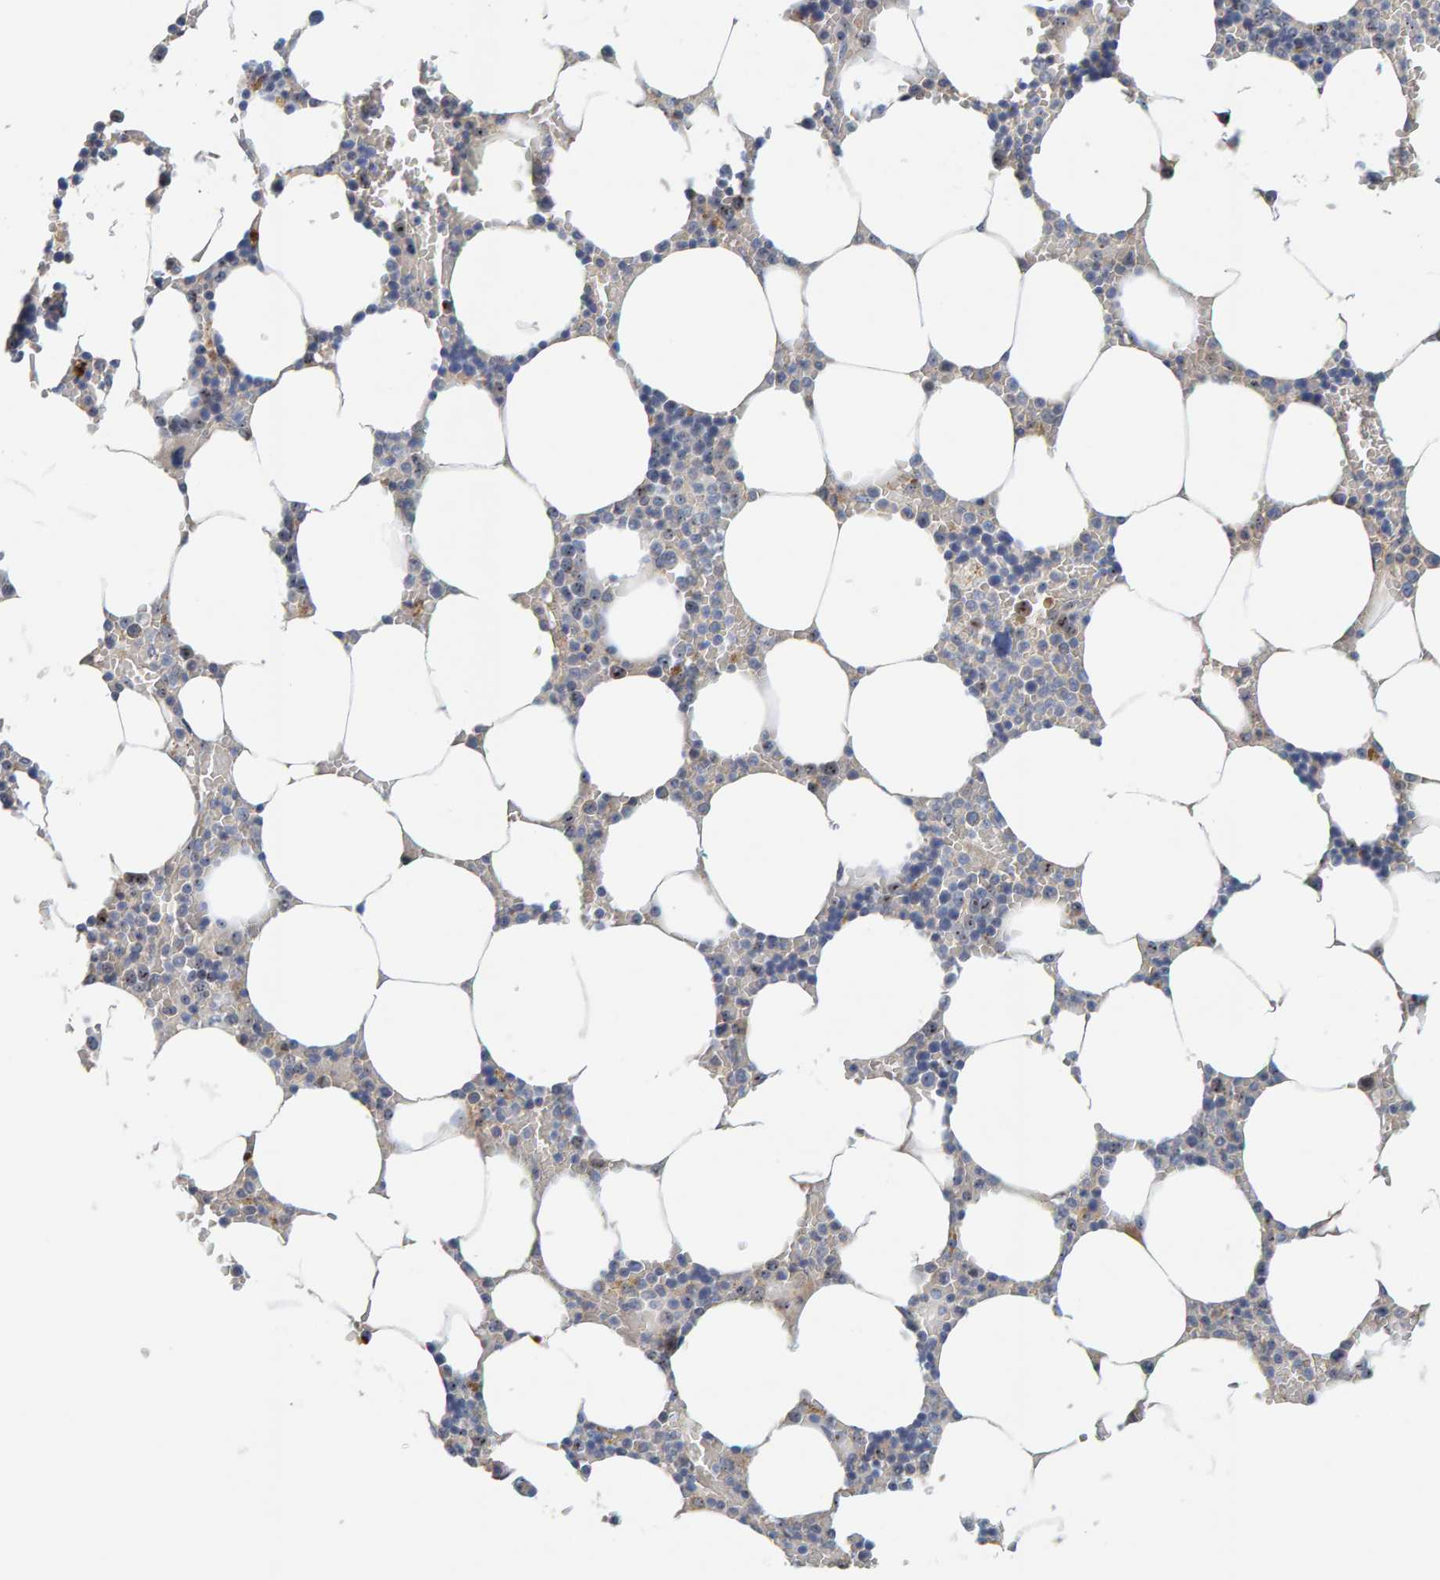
{"staining": {"intensity": "moderate", "quantity": "25%-75%", "location": "cytoplasmic/membranous,nuclear"}, "tissue": "bone marrow", "cell_type": "Hematopoietic cells", "image_type": "normal", "snomed": [{"axis": "morphology", "description": "Normal tissue, NOS"}, {"axis": "topography", "description": "Bone marrow"}], "caption": "Immunohistochemical staining of benign bone marrow exhibits moderate cytoplasmic/membranous,nuclear protein staining in about 25%-75% of hematopoietic cells.", "gene": "NOL11", "patient": {"sex": "male", "age": 70}}